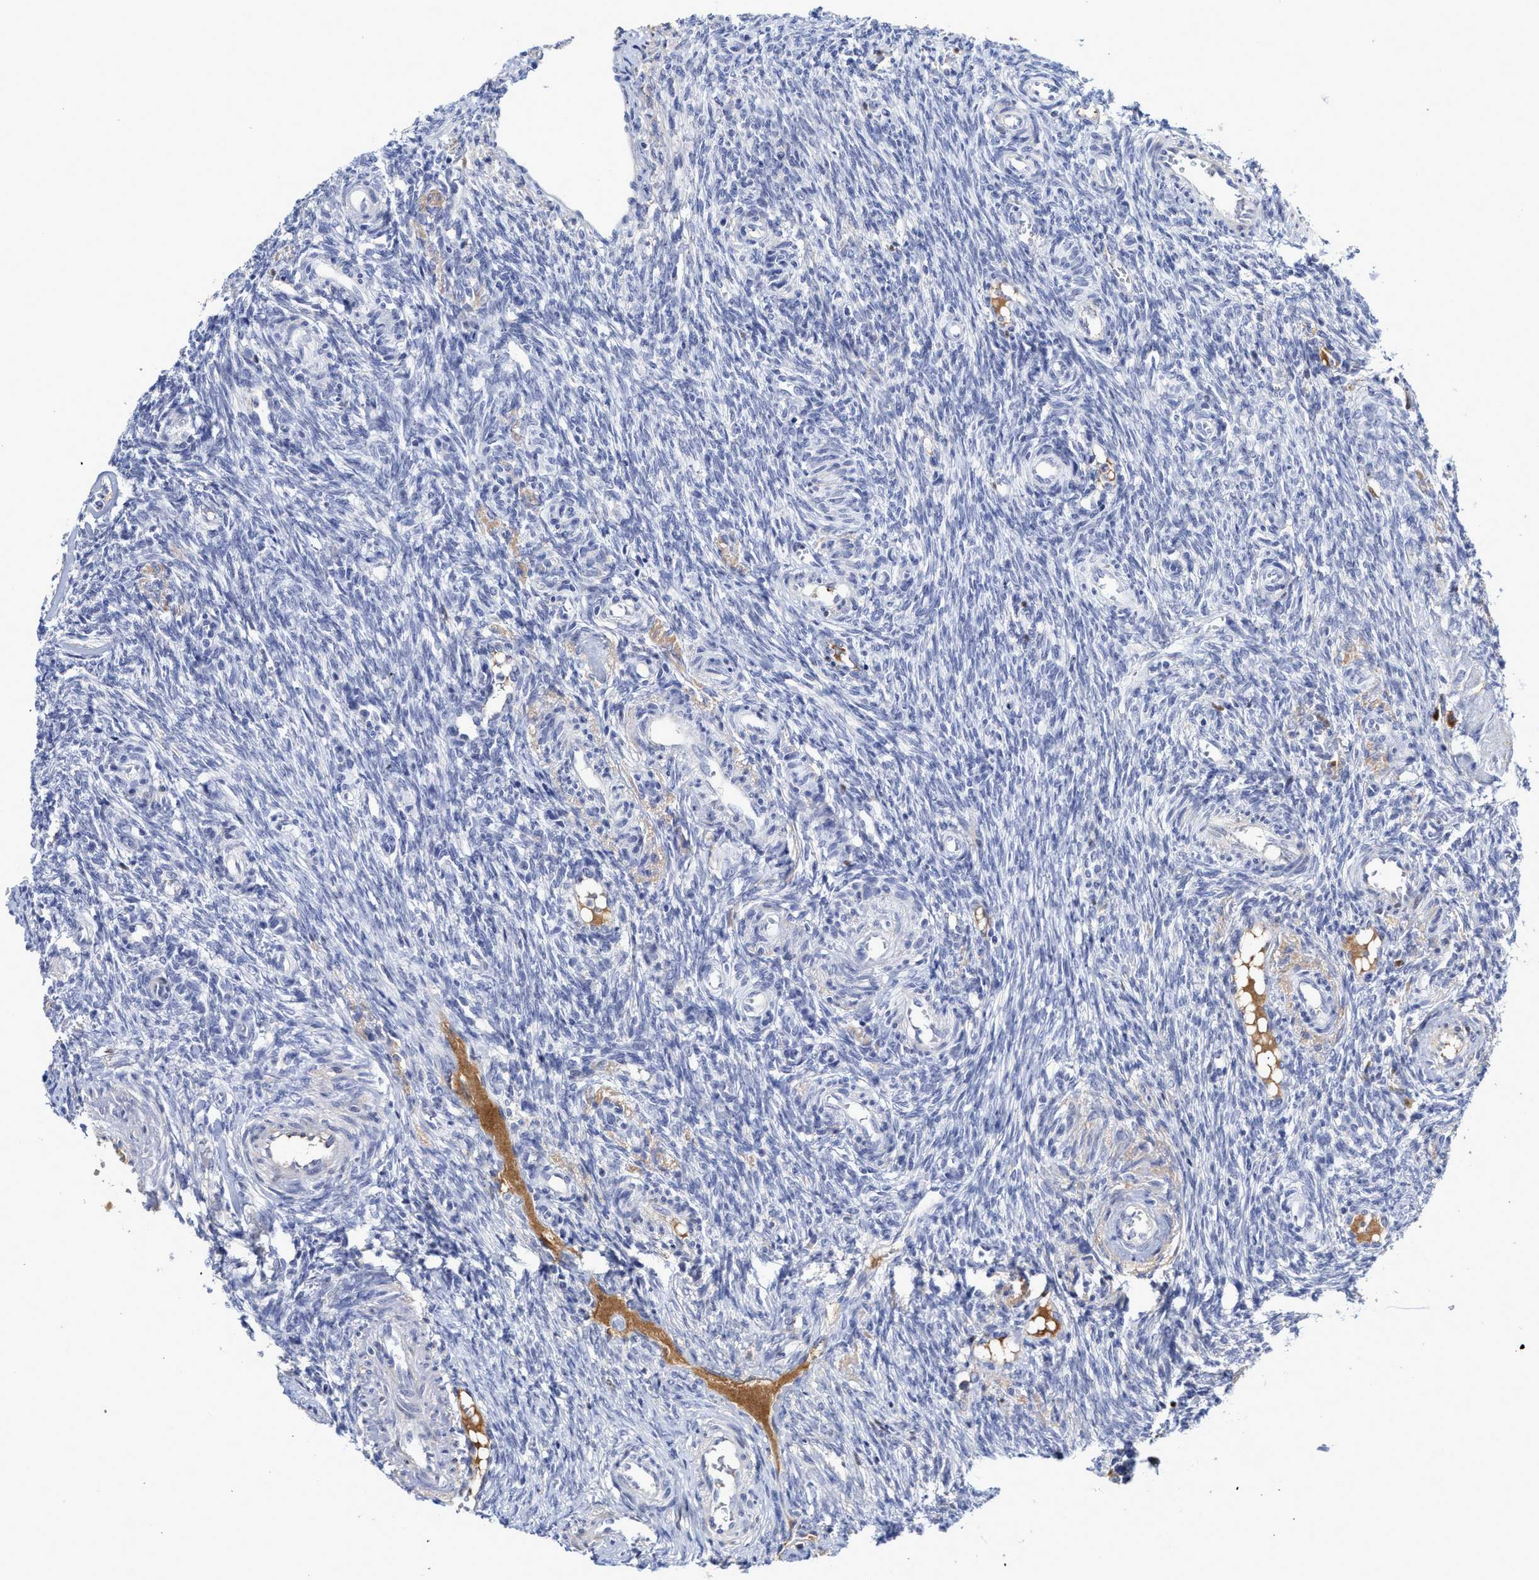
{"staining": {"intensity": "moderate", "quantity": "<25%", "location": "cytoplasmic/membranous"}, "tissue": "ovary", "cell_type": "Ovarian stroma cells", "image_type": "normal", "snomed": [{"axis": "morphology", "description": "Normal tissue, NOS"}, {"axis": "topography", "description": "Ovary"}], "caption": "DAB immunohistochemical staining of unremarkable ovary reveals moderate cytoplasmic/membranous protein expression in about <25% of ovarian stroma cells.", "gene": "C2", "patient": {"sex": "female", "age": 41}}